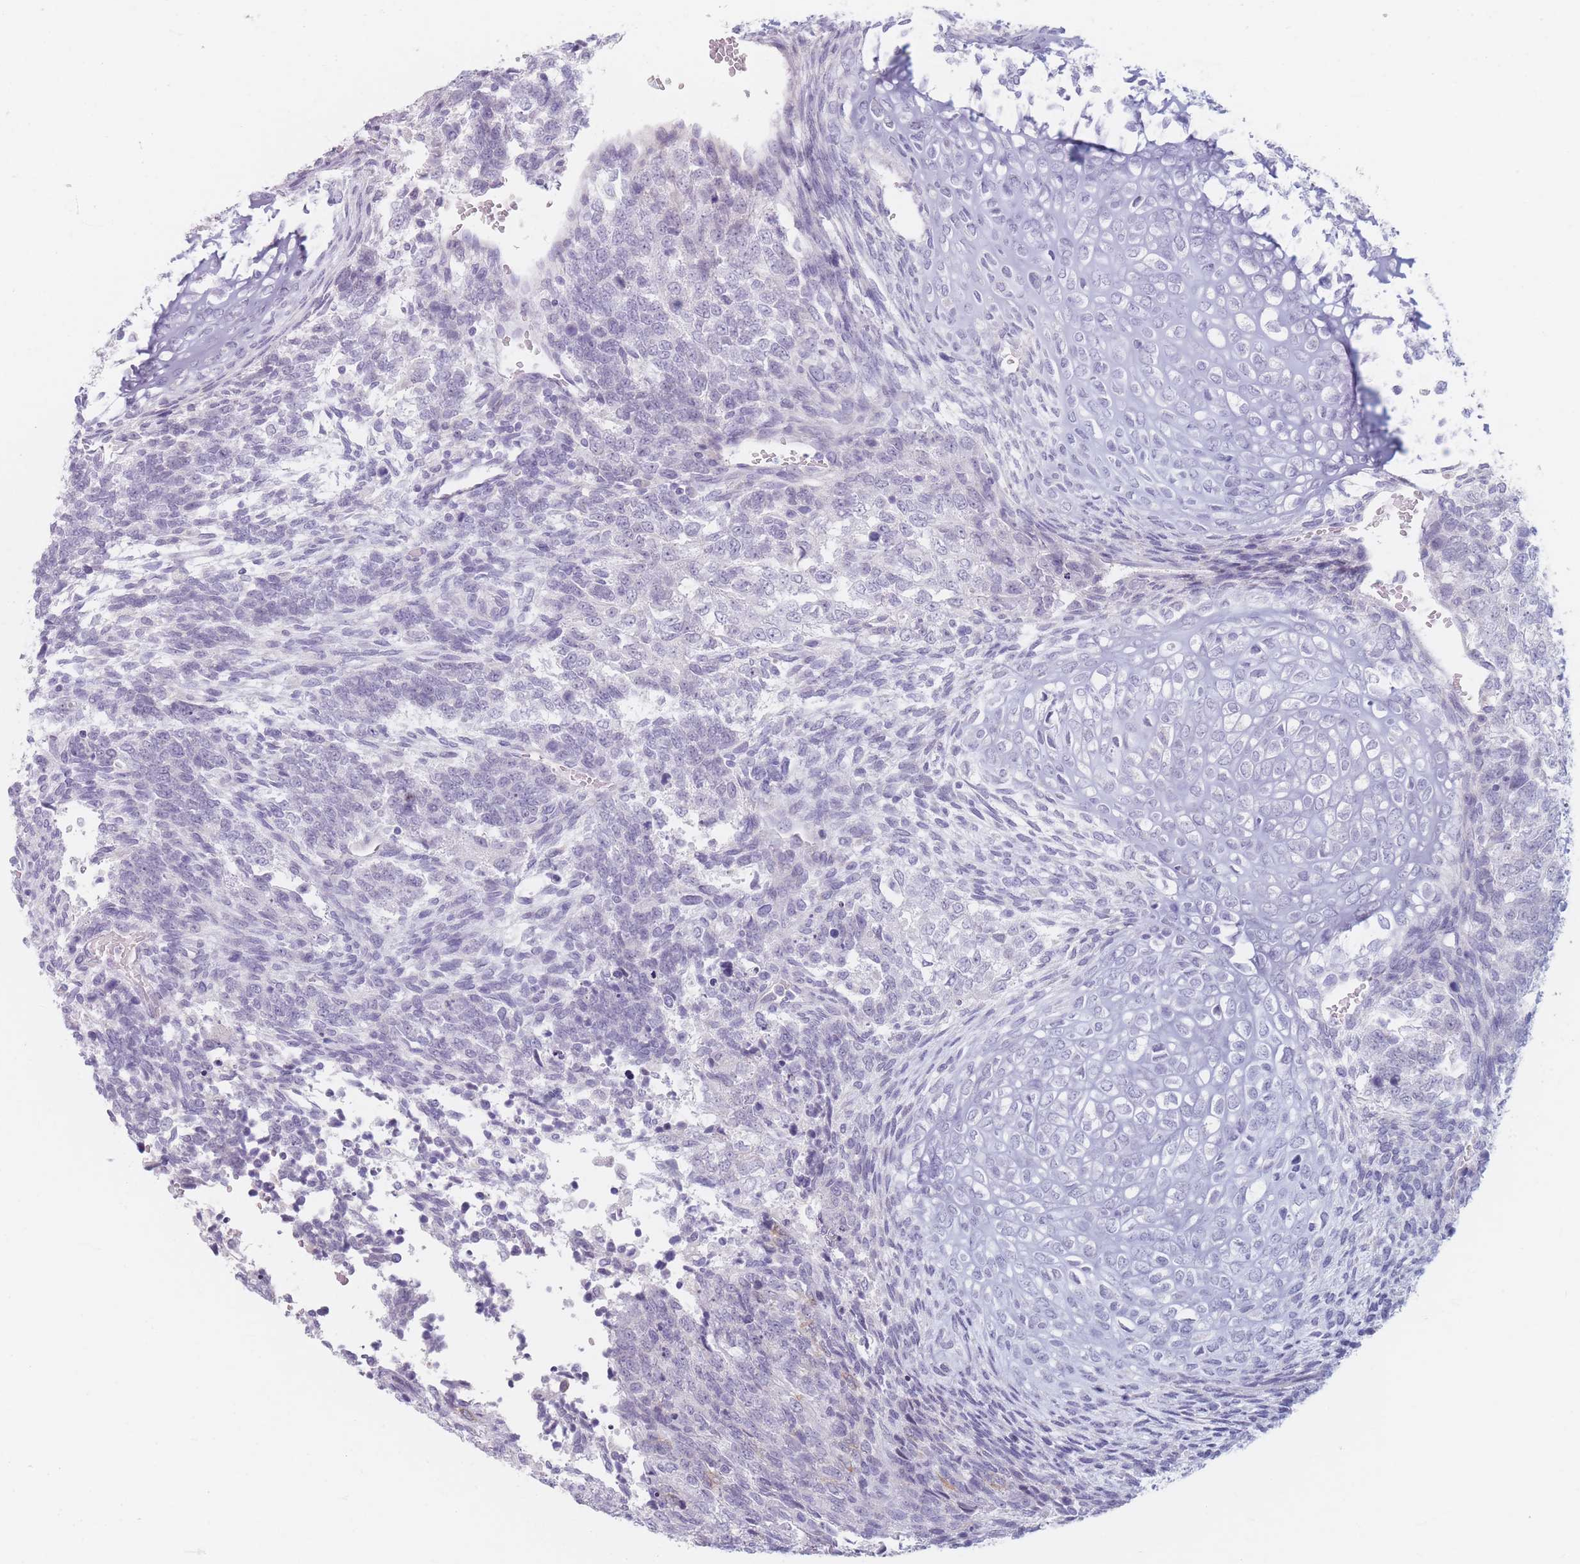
{"staining": {"intensity": "negative", "quantity": "none", "location": "none"}, "tissue": "testis cancer", "cell_type": "Tumor cells", "image_type": "cancer", "snomed": [{"axis": "morphology", "description": "Carcinoma, Embryonal, NOS"}, {"axis": "topography", "description": "Testis"}], "caption": "Testis cancer (embryonal carcinoma) was stained to show a protein in brown. There is no significant expression in tumor cells.", "gene": "PIGM", "patient": {"sex": "male", "age": 23}}